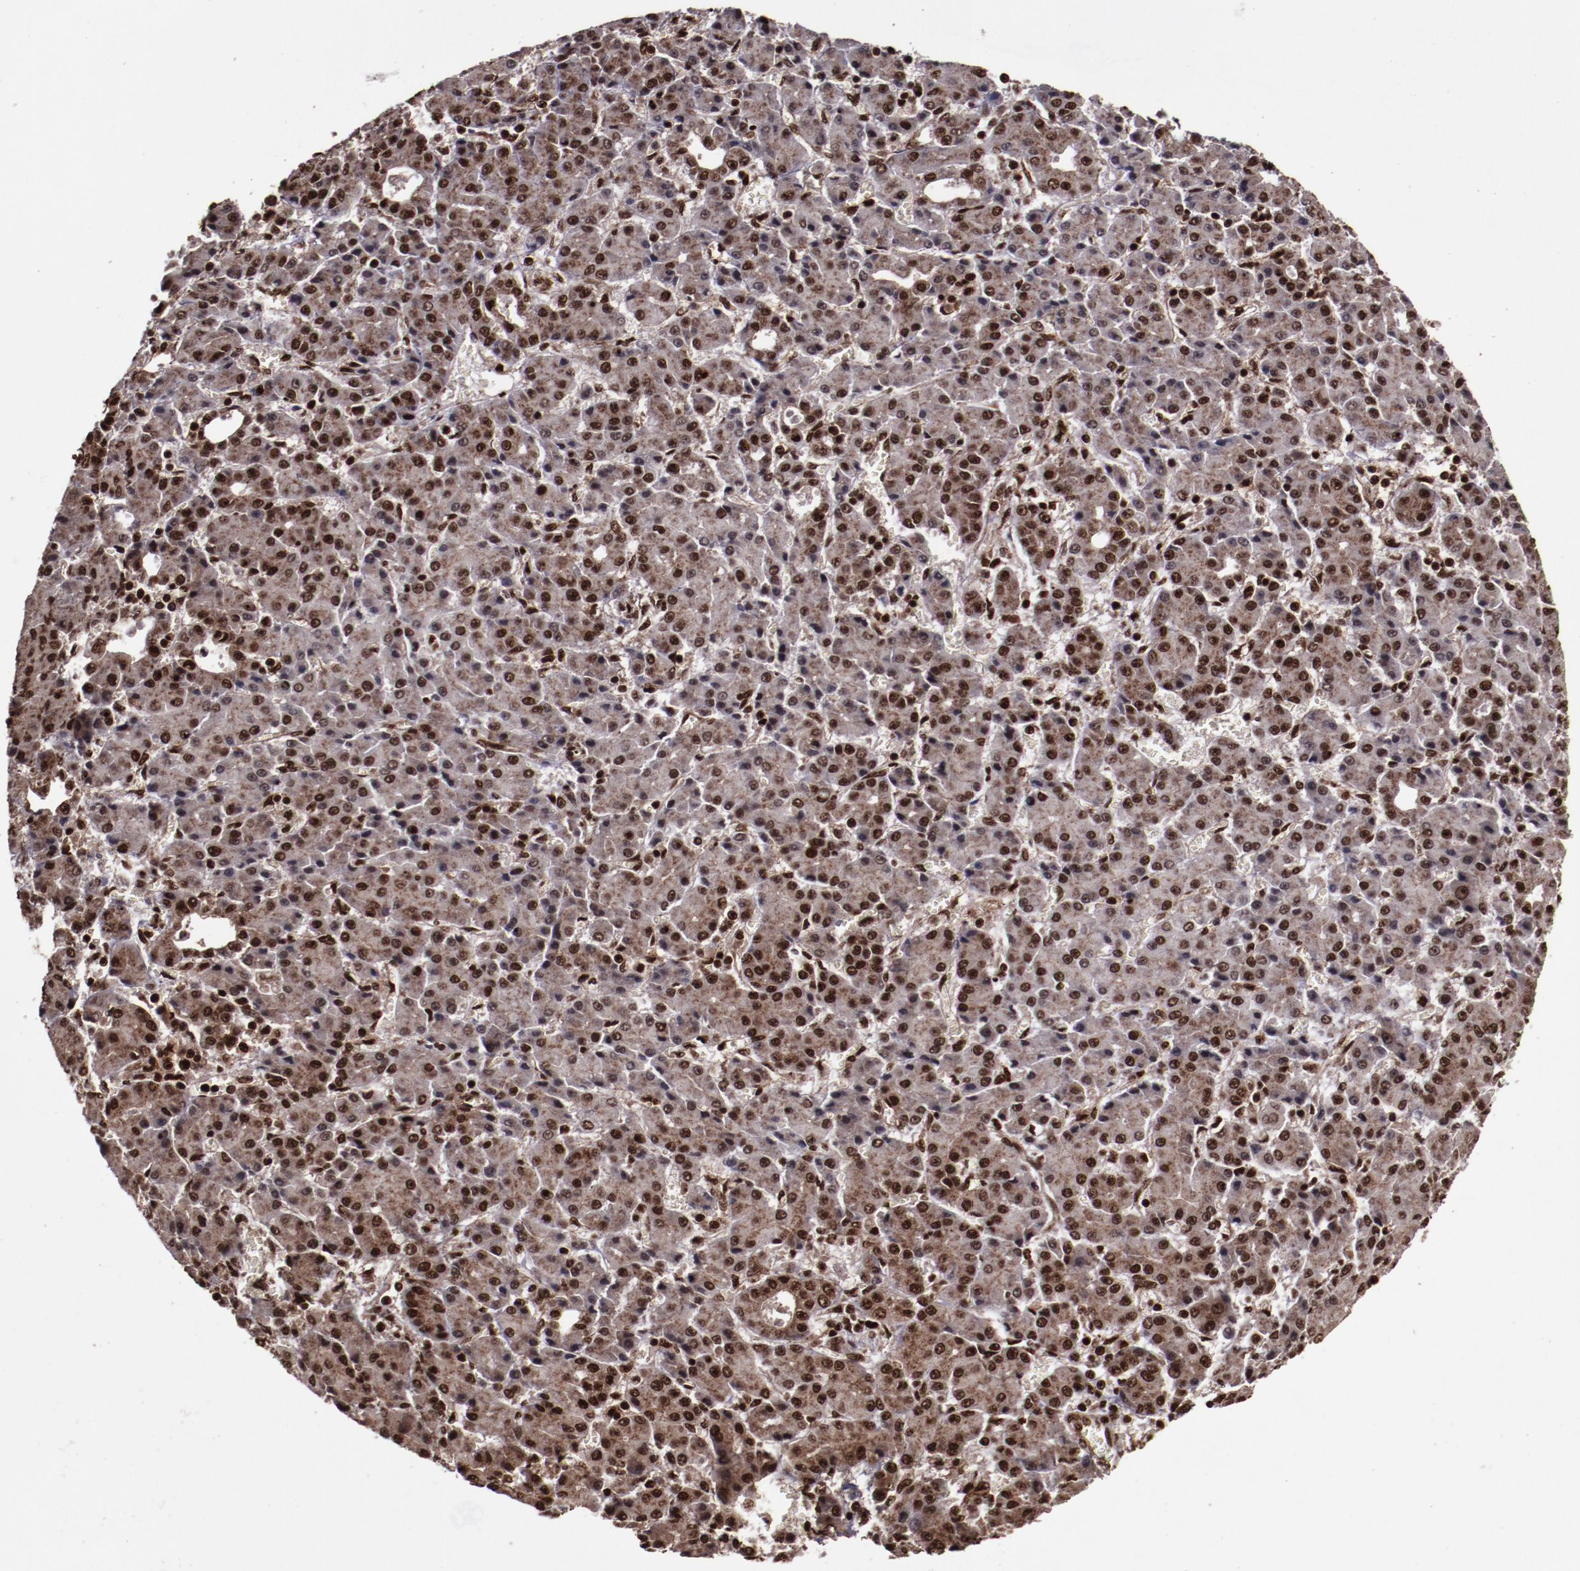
{"staining": {"intensity": "moderate", "quantity": ">75%", "location": "cytoplasmic/membranous,nuclear"}, "tissue": "liver cancer", "cell_type": "Tumor cells", "image_type": "cancer", "snomed": [{"axis": "morphology", "description": "Carcinoma, Hepatocellular, NOS"}, {"axis": "topography", "description": "Liver"}], "caption": "The micrograph shows staining of hepatocellular carcinoma (liver), revealing moderate cytoplasmic/membranous and nuclear protein expression (brown color) within tumor cells. (IHC, brightfield microscopy, high magnification).", "gene": "SNW1", "patient": {"sex": "male", "age": 69}}